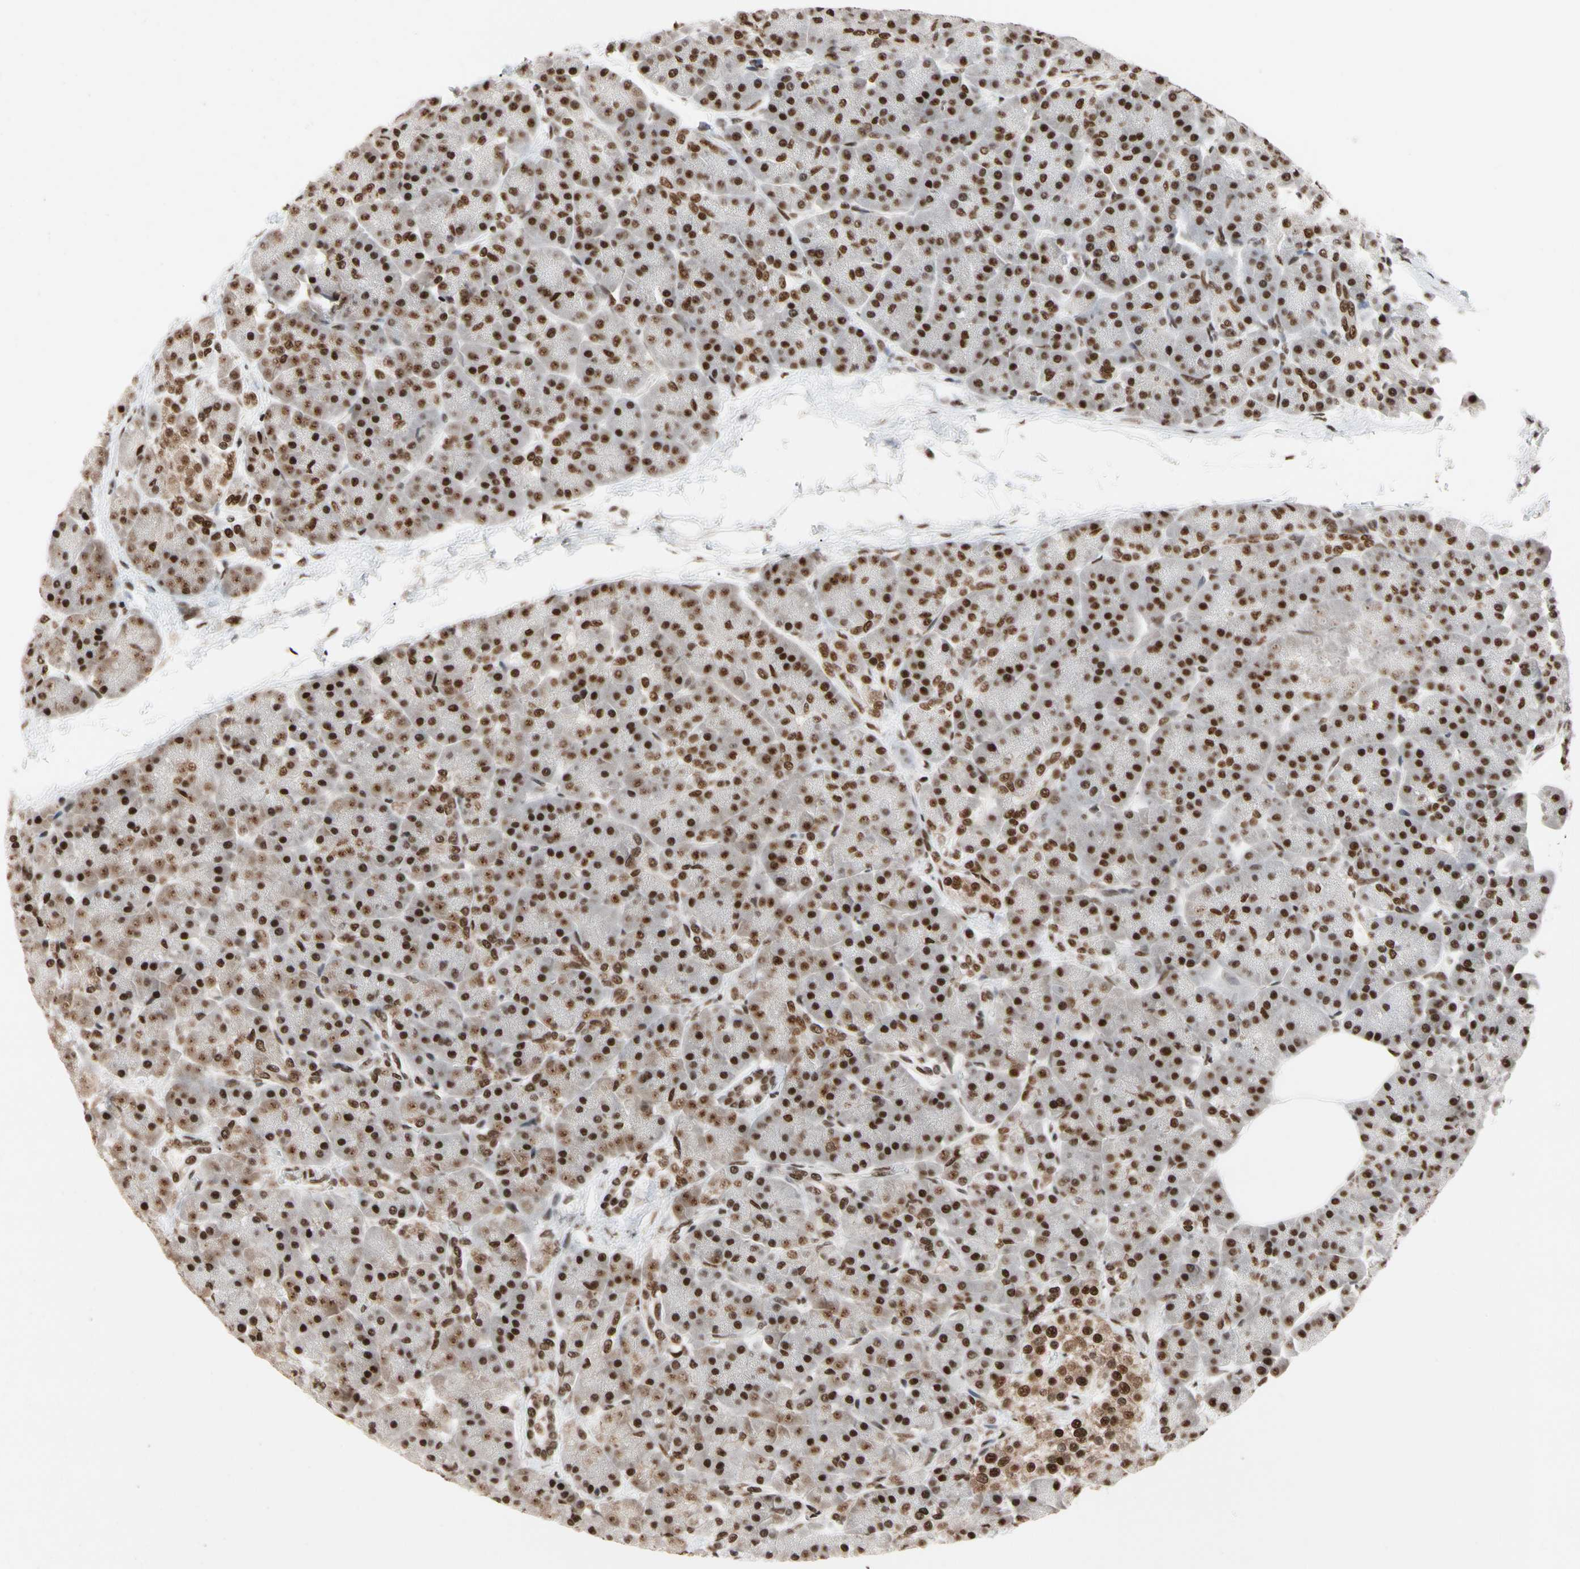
{"staining": {"intensity": "strong", "quantity": ">75%", "location": "nuclear"}, "tissue": "pancreas", "cell_type": "Exocrine glandular cells", "image_type": "normal", "snomed": [{"axis": "morphology", "description": "Normal tissue, NOS"}, {"axis": "topography", "description": "Pancreas"}], "caption": "Pancreas stained with a protein marker exhibits strong staining in exocrine glandular cells.", "gene": "FAM98B", "patient": {"sex": "female", "age": 70}}